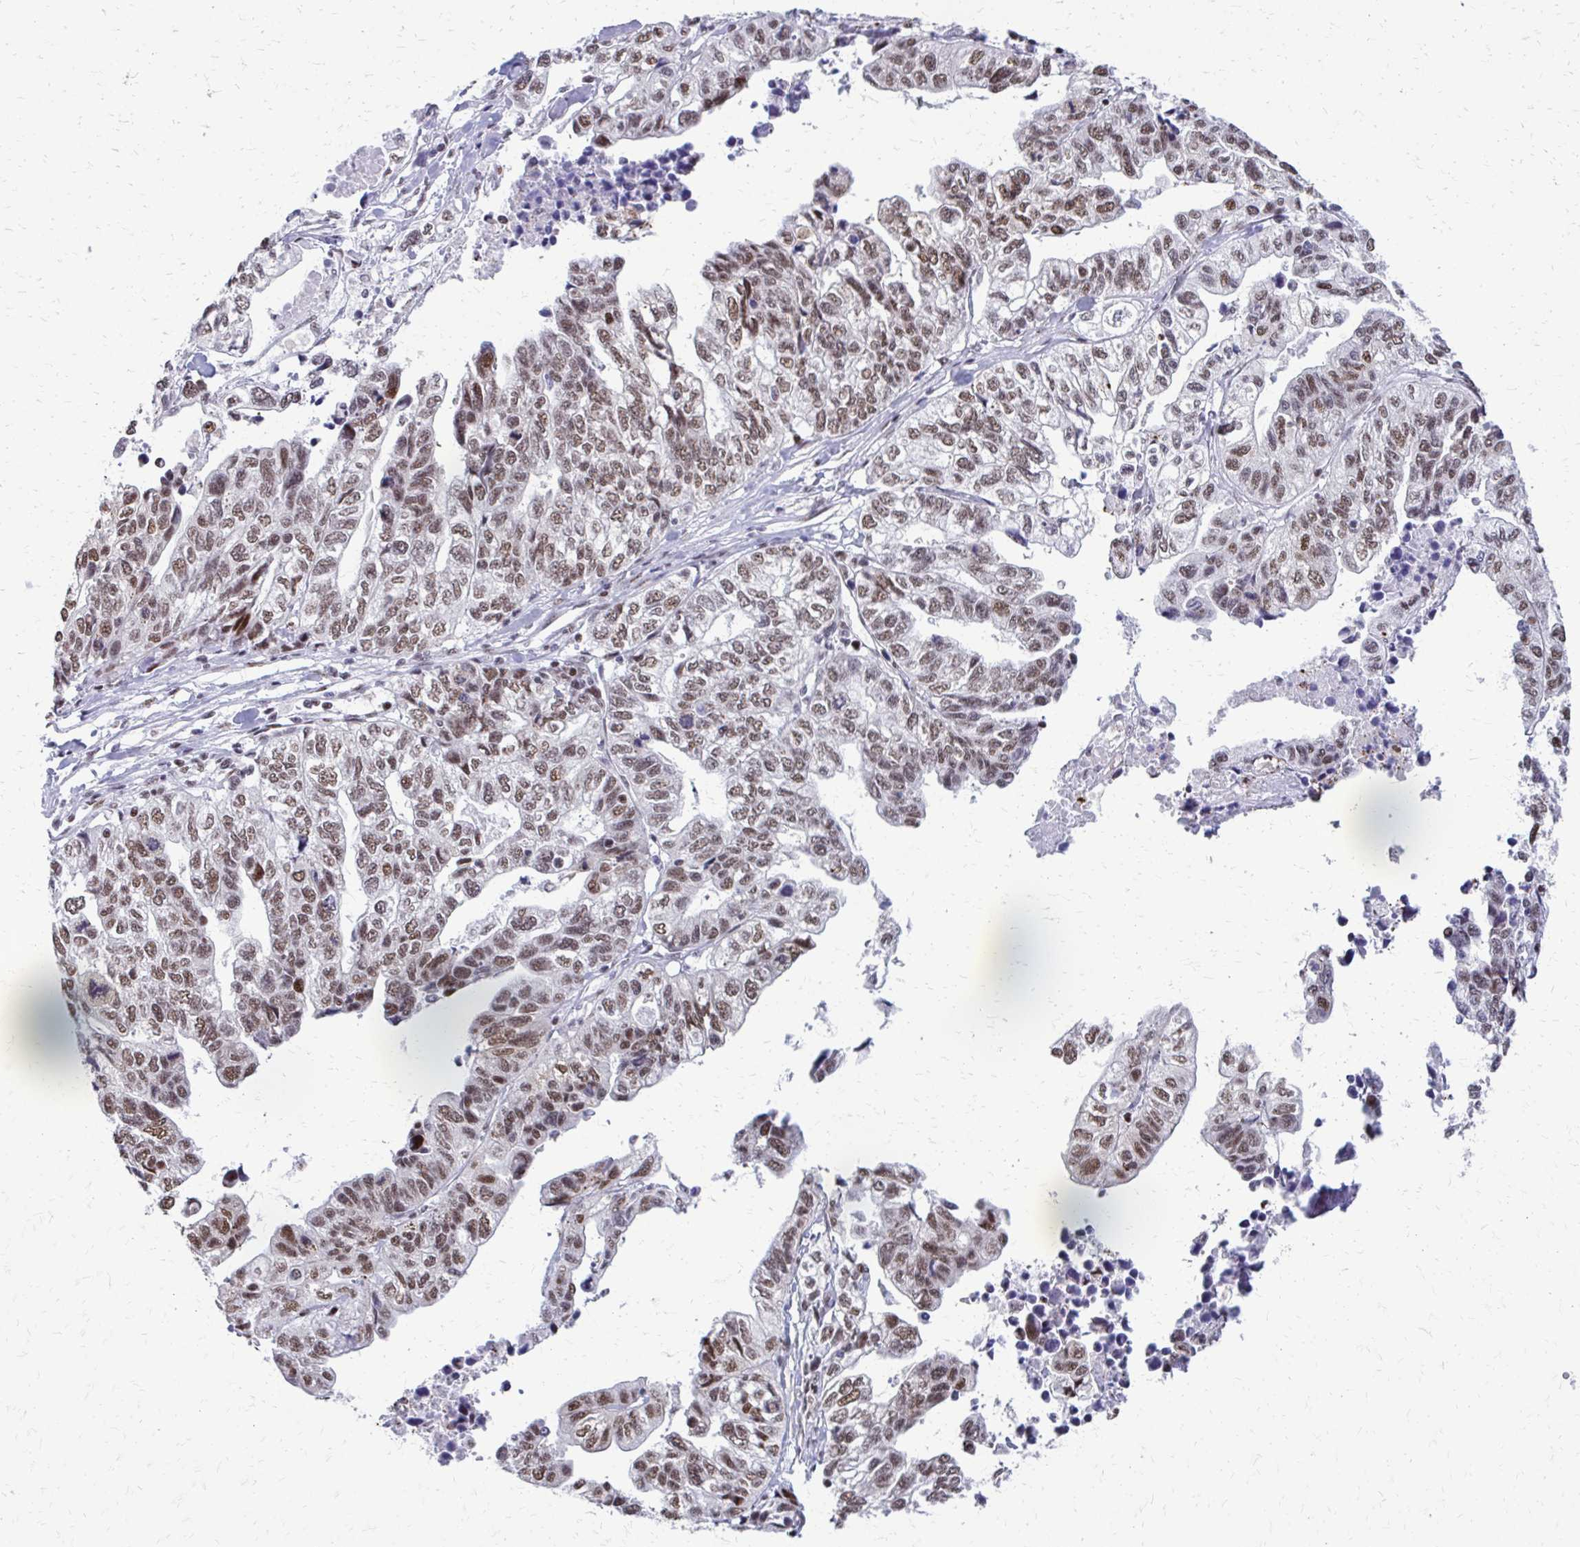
{"staining": {"intensity": "moderate", "quantity": ">75%", "location": "nuclear"}, "tissue": "stomach cancer", "cell_type": "Tumor cells", "image_type": "cancer", "snomed": [{"axis": "morphology", "description": "Adenocarcinoma, NOS"}, {"axis": "topography", "description": "Stomach, upper"}], "caption": "Immunohistochemical staining of human stomach adenocarcinoma exhibits moderate nuclear protein positivity in approximately >75% of tumor cells. (brown staining indicates protein expression, while blue staining denotes nuclei).", "gene": "SS18", "patient": {"sex": "female", "age": 67}}